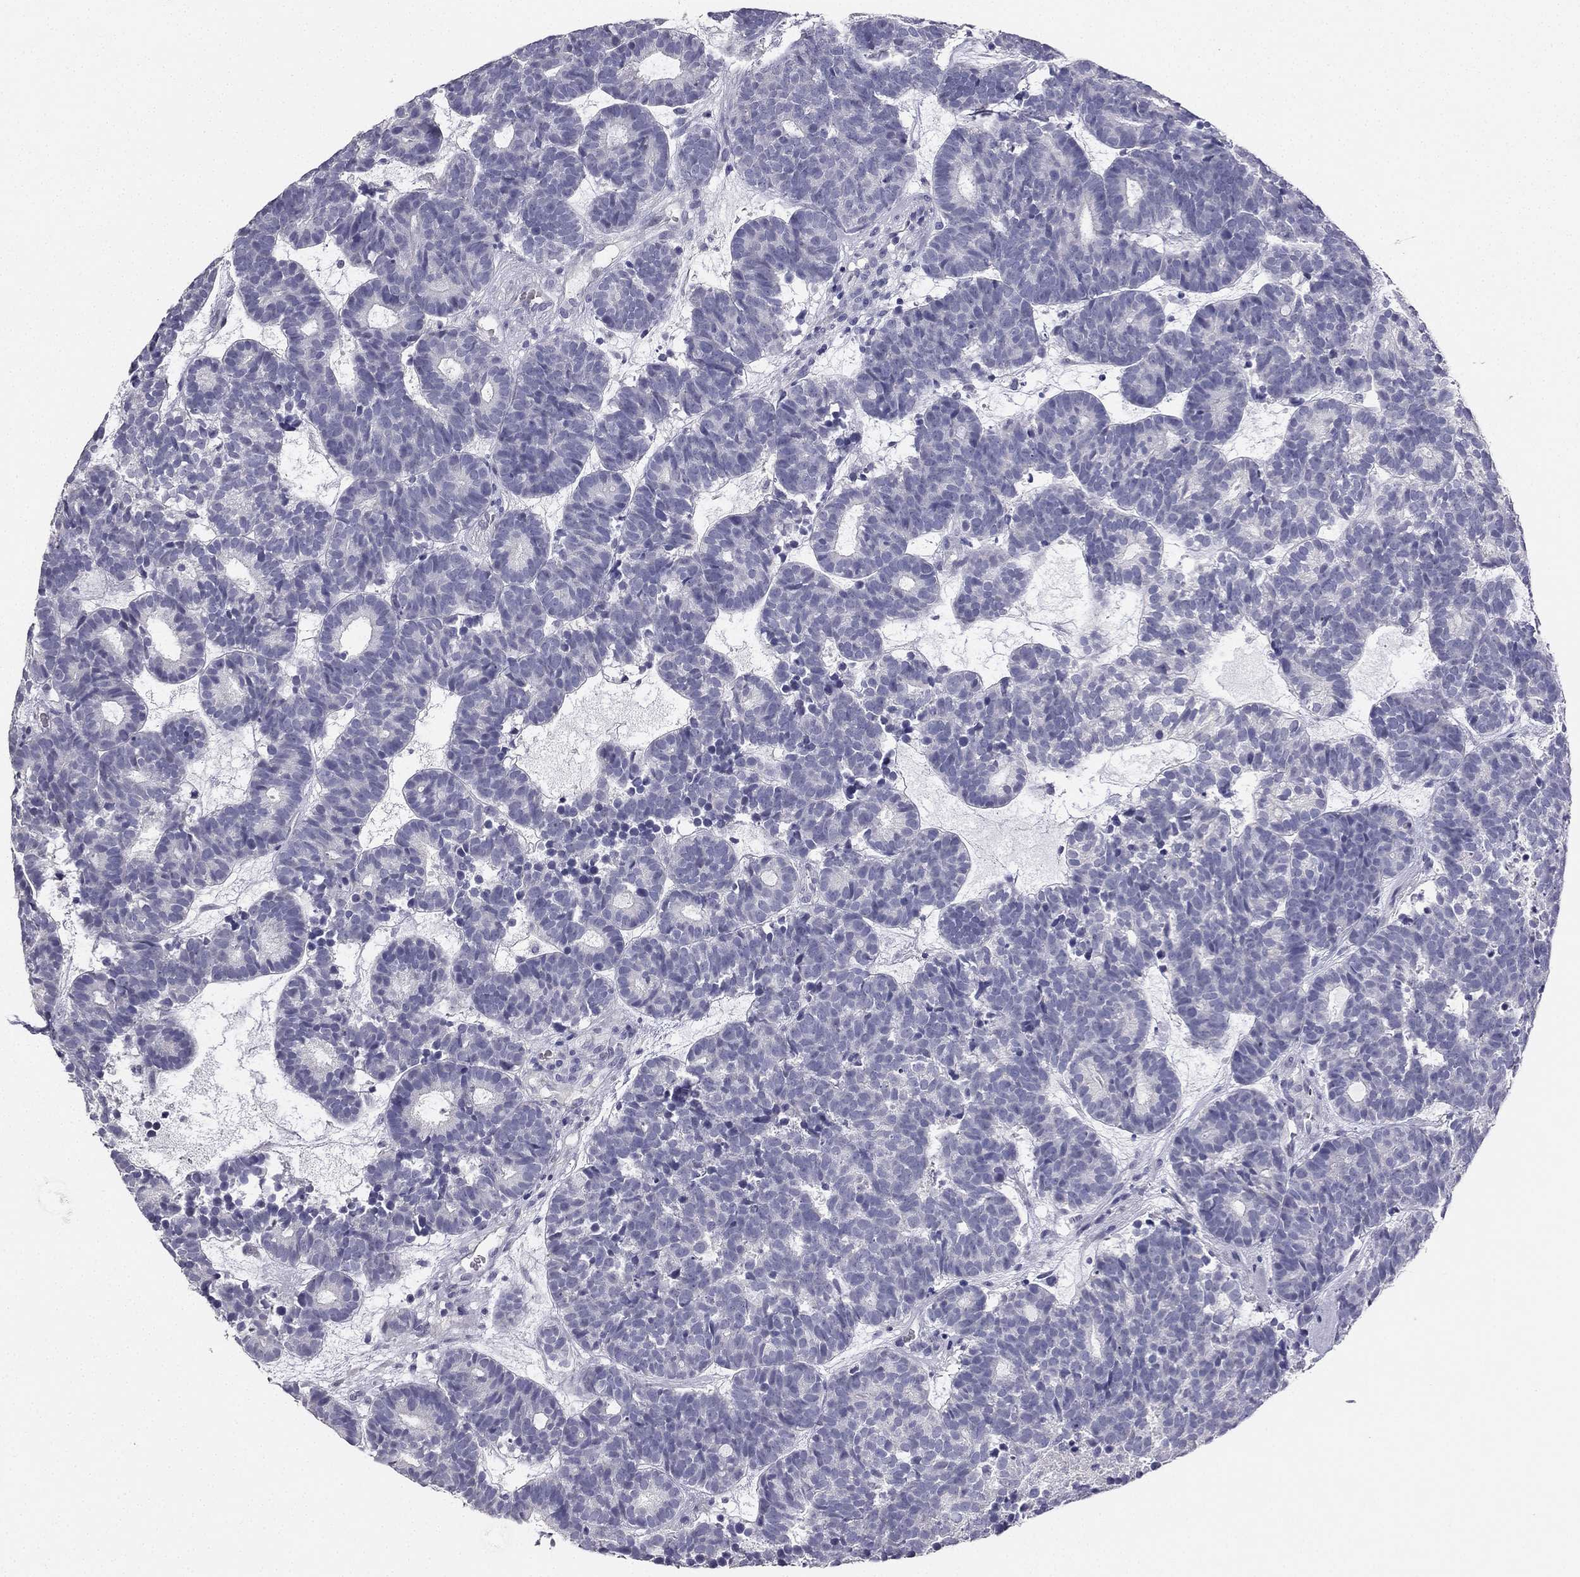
{"staining": {"intensity": "negative", "quantity": "none", "location": "none"}, "tissue": "head and neck cancer", "cell_type": "Tumor cells", "image_type": "cancer", "snomed": [{"axis": "morphology", "description": "Adenocarcinoma, NOS"}, {"axis": "topography", "description": "Head-Neck"}], "caption": "A photomicrograph of adenocarcinoma (head and neck) stained for a protein shows no brown staining in tumor cells.", "gene": "CALB2", "patient": {"sex": "female", "age": 81}}